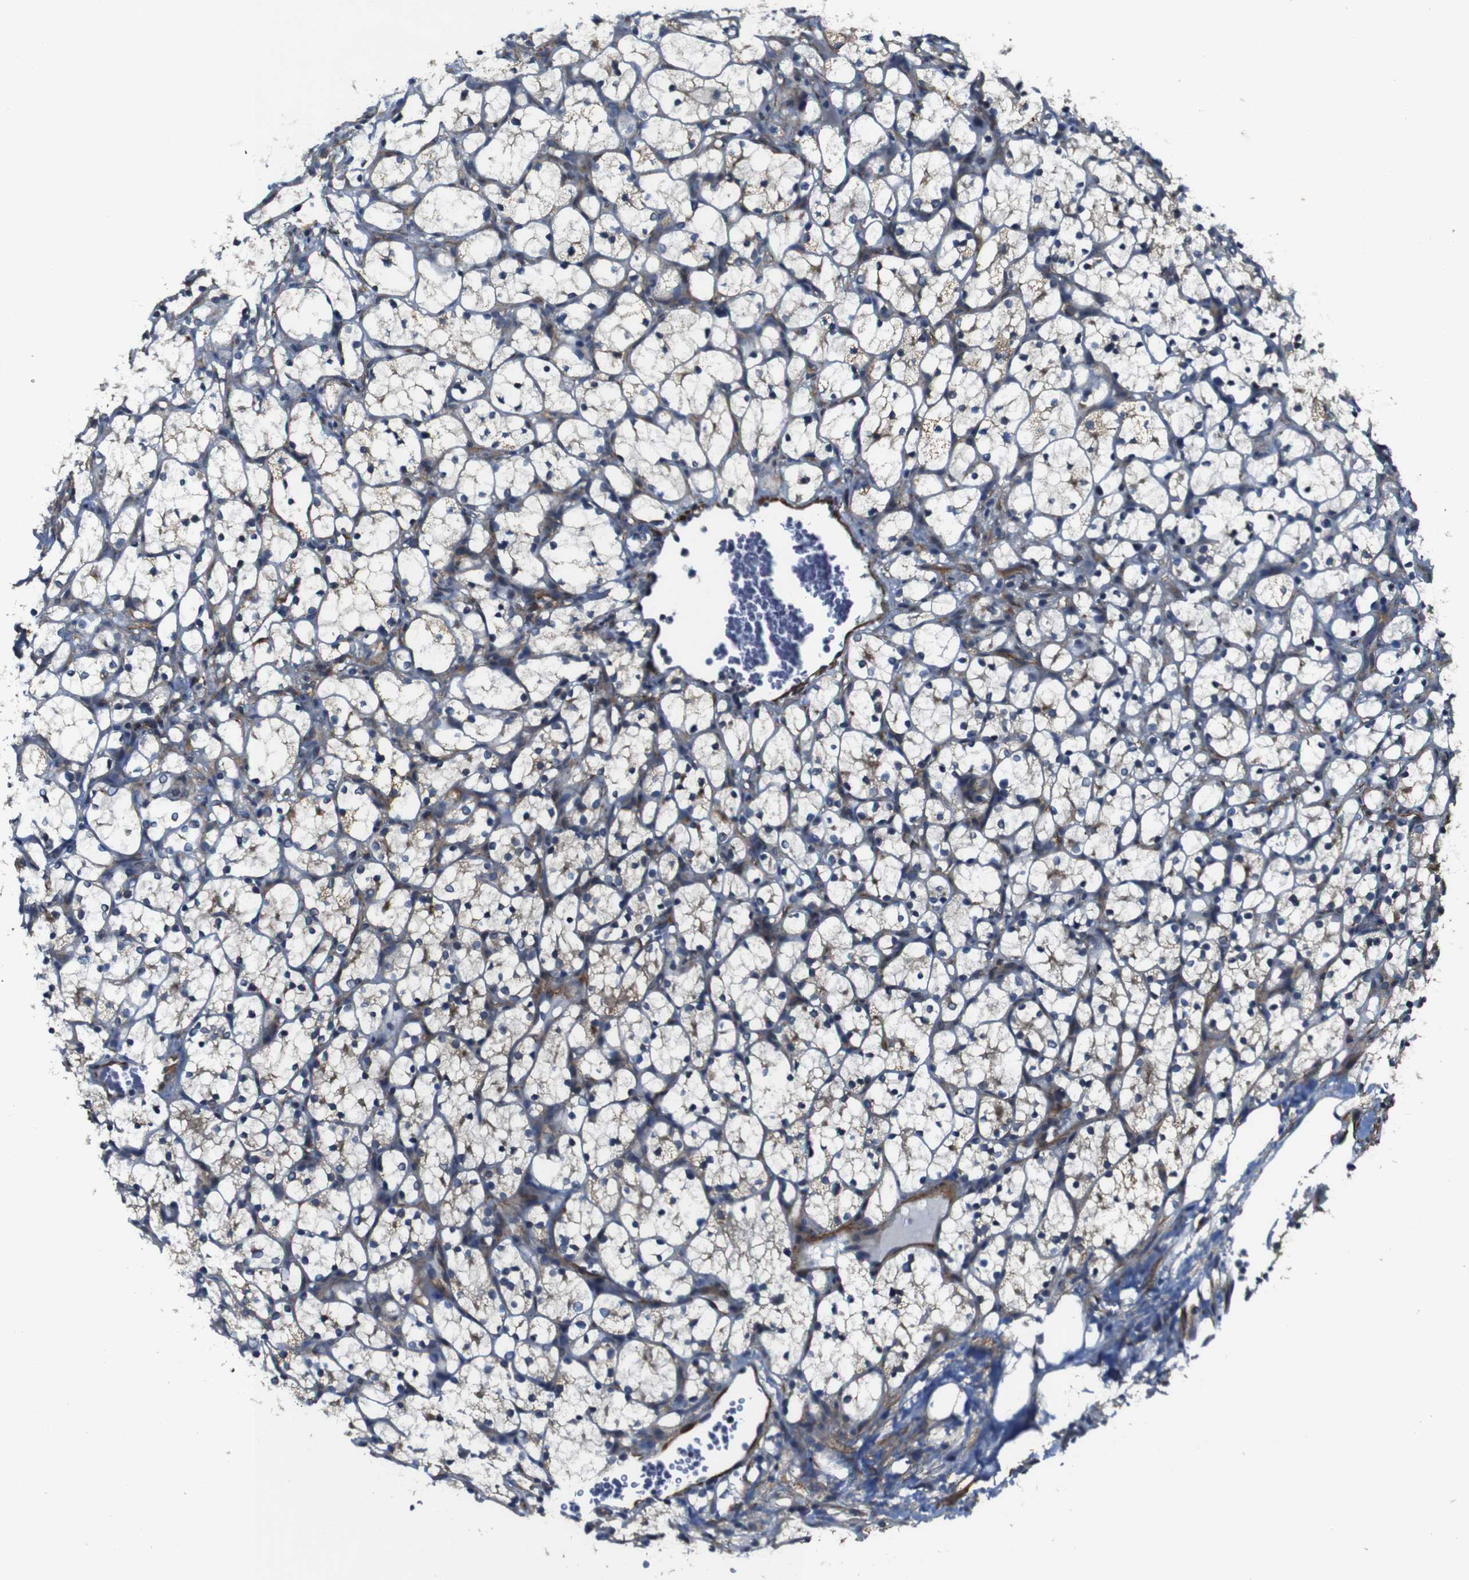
{"staining": {"intensity": "weak", "quantity": "25%-75%", "location": "cytoplasmic/membranous"}, "tissue": "renal cancer", "cell_type": "Tumor cells", "image_type": "cancer", "snomed": [{"axis": "morphology", "description": "Adenocarcinoma, NOS"}, {"axis": "topography", "description": "Kidney"}], "caption": "A micrograph showing weak cytoplasmic/membranous positivity in approximately 25%-75% of tumor cells in renal cancer (adenocarcinoma), as visualized by brown immunohistochemical staining.", "gene": "GGT7", "patient": {"sex": "female", "age": 69}}